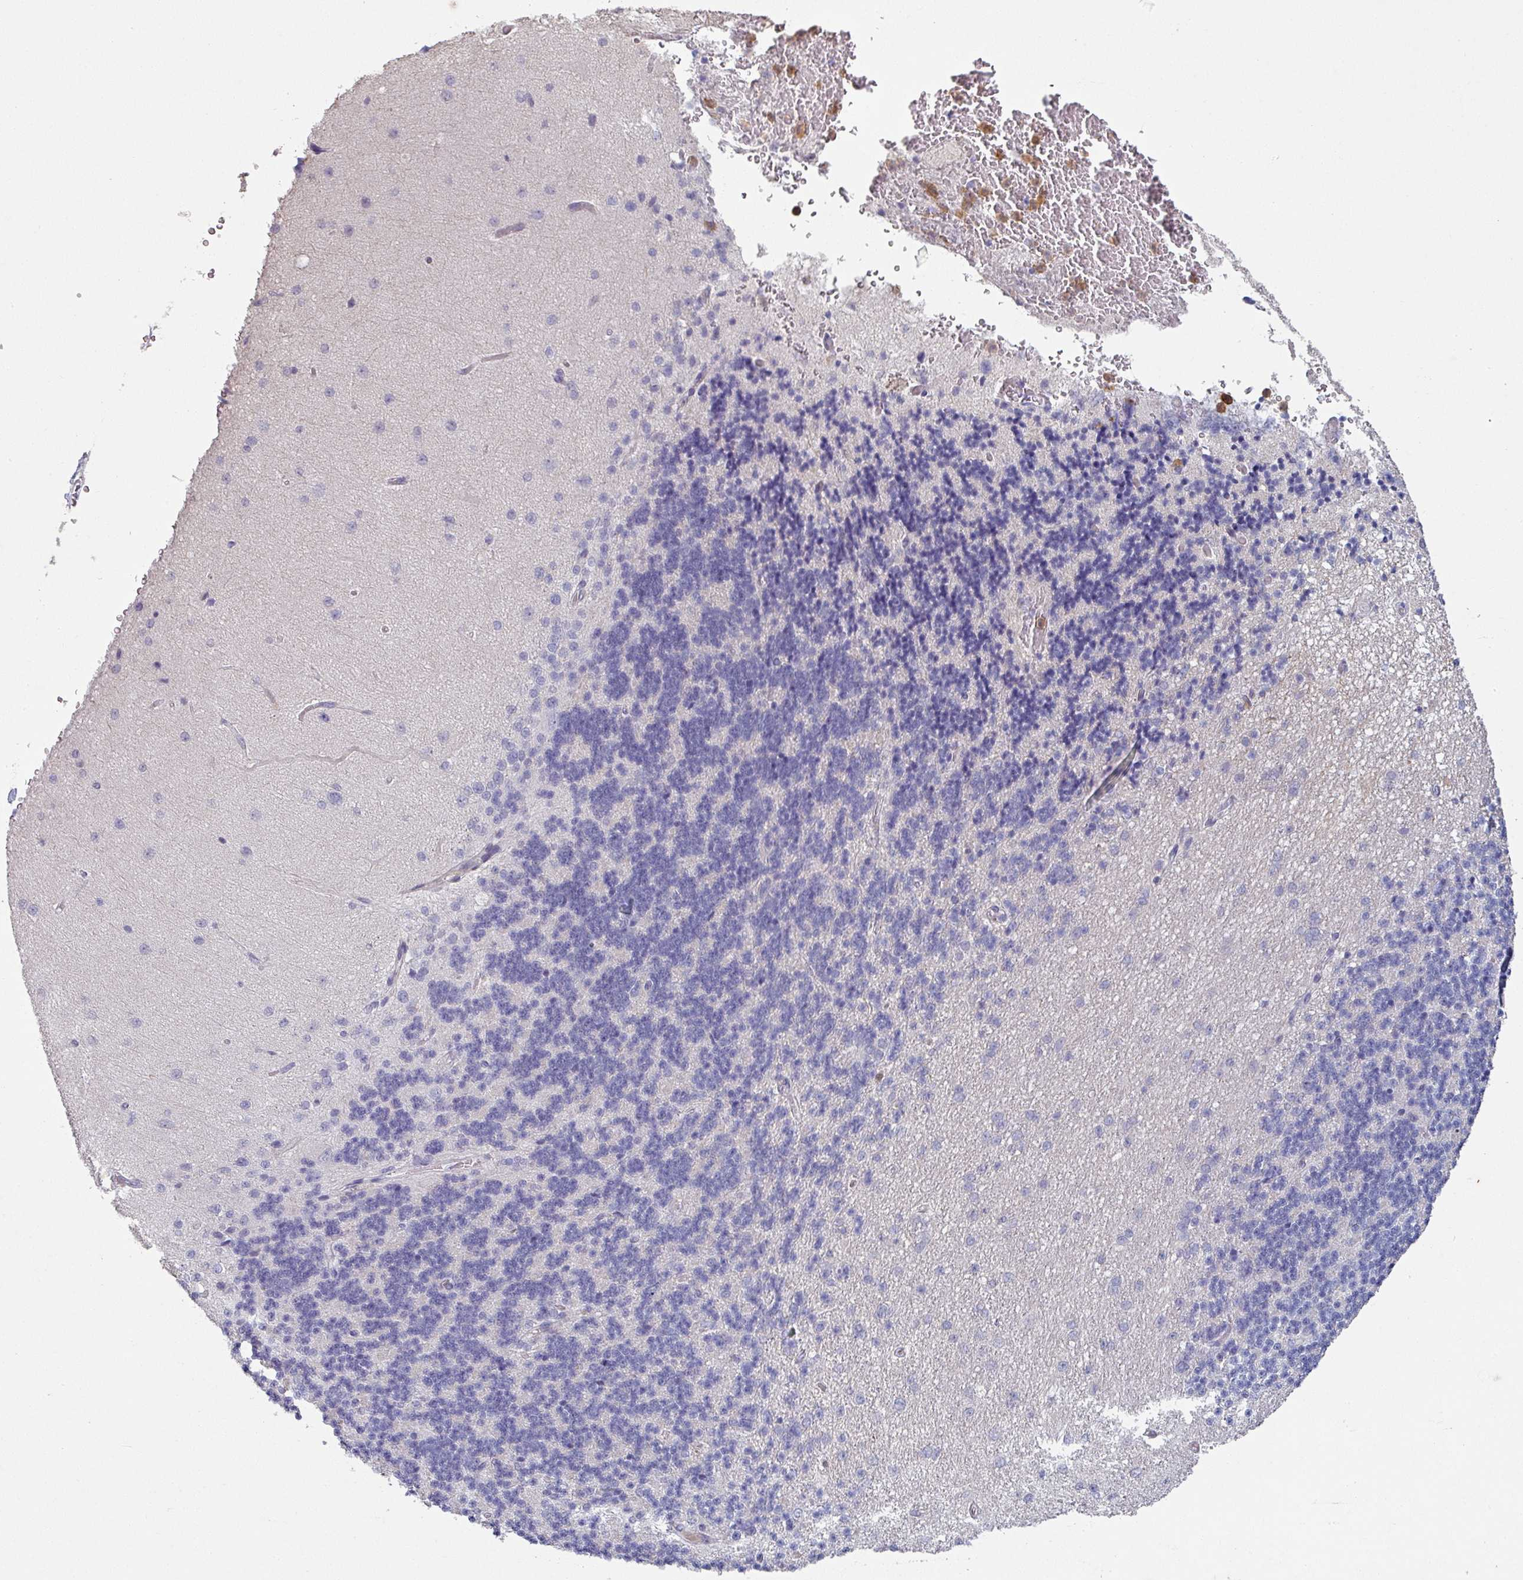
{"staining": {"intensity": "negative", "quantity": "none", "location": "none"}, "tissue": "cerebellum", "cell_type": "Cells in granular layer", "image_type": "normal", "snomed": [{"axis": "morphology", "description": "Normal tissue, NOS"}, {"axis": "topography", "description": "Cerebellum"}], "caption": "The immunohistochemistry micrograph has no significant positivity in cells in granular layer of cerebellum. (DAB (3,3'-diaminobenzidine) immunohistochemistry visualized using brightfield microscopy, high magnification).", "gene": "MAGEC3", "patient": {"sex": "female", "age": 29}}